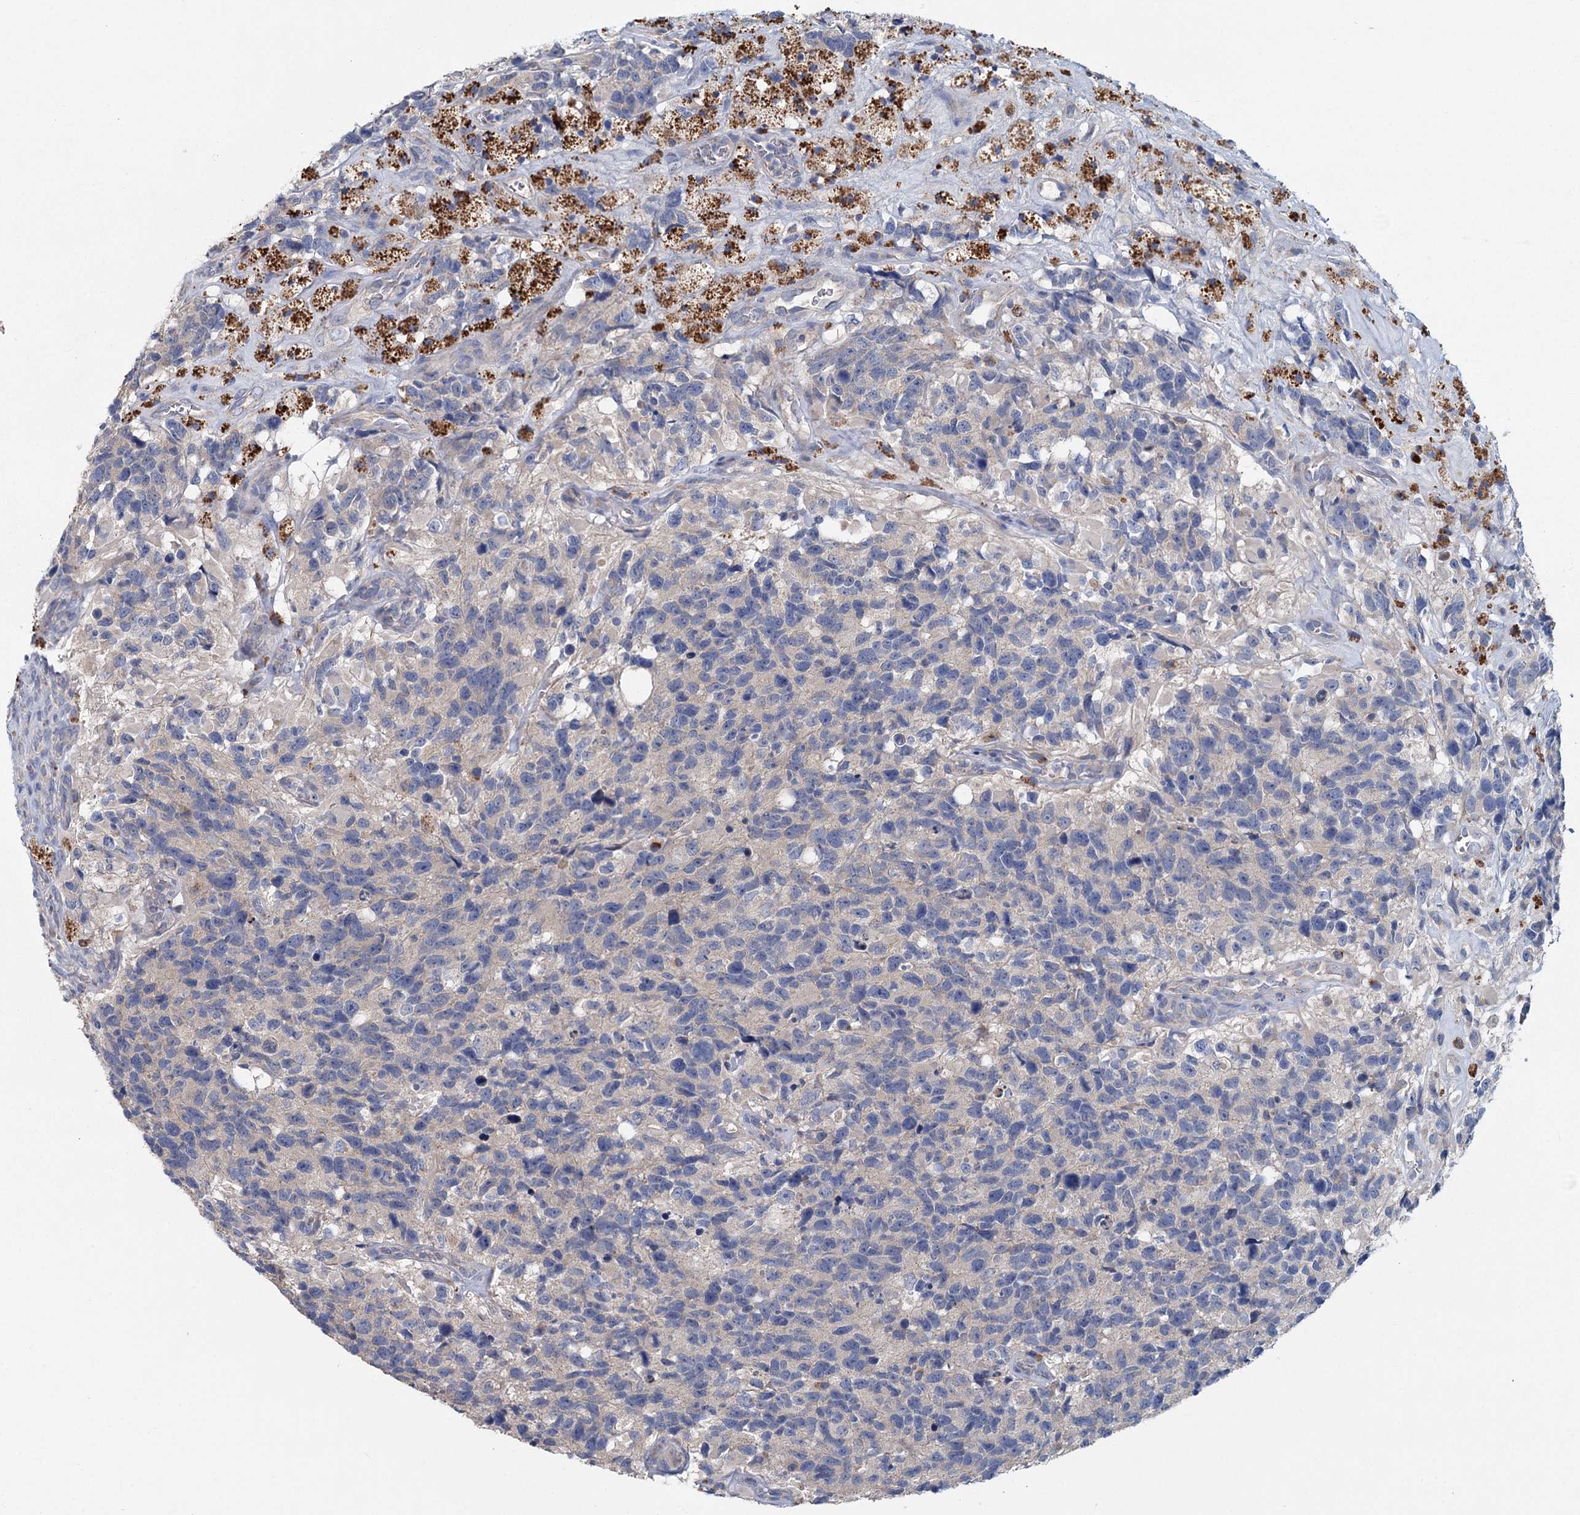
{"staining": {"intensity": "negative", "quantity": "none", "location": "none"}, "tissue": "glioma", "cell_type": "Tumor cells", "image_type": "cancer", "snomed": [{"axis": "morphology", "description": "Glioma, malignant, High grade"}, {"axis": "topography", "description": "Brain"}], "caption": "Tumor cells are negative for protein expression in human malignant glioma (high-grade). (Brightfield microscopy of DAB immunohistochemistry at high magnification).", "gene": "ANKRD16", "patient": {"sex": "male", "age": 76}}